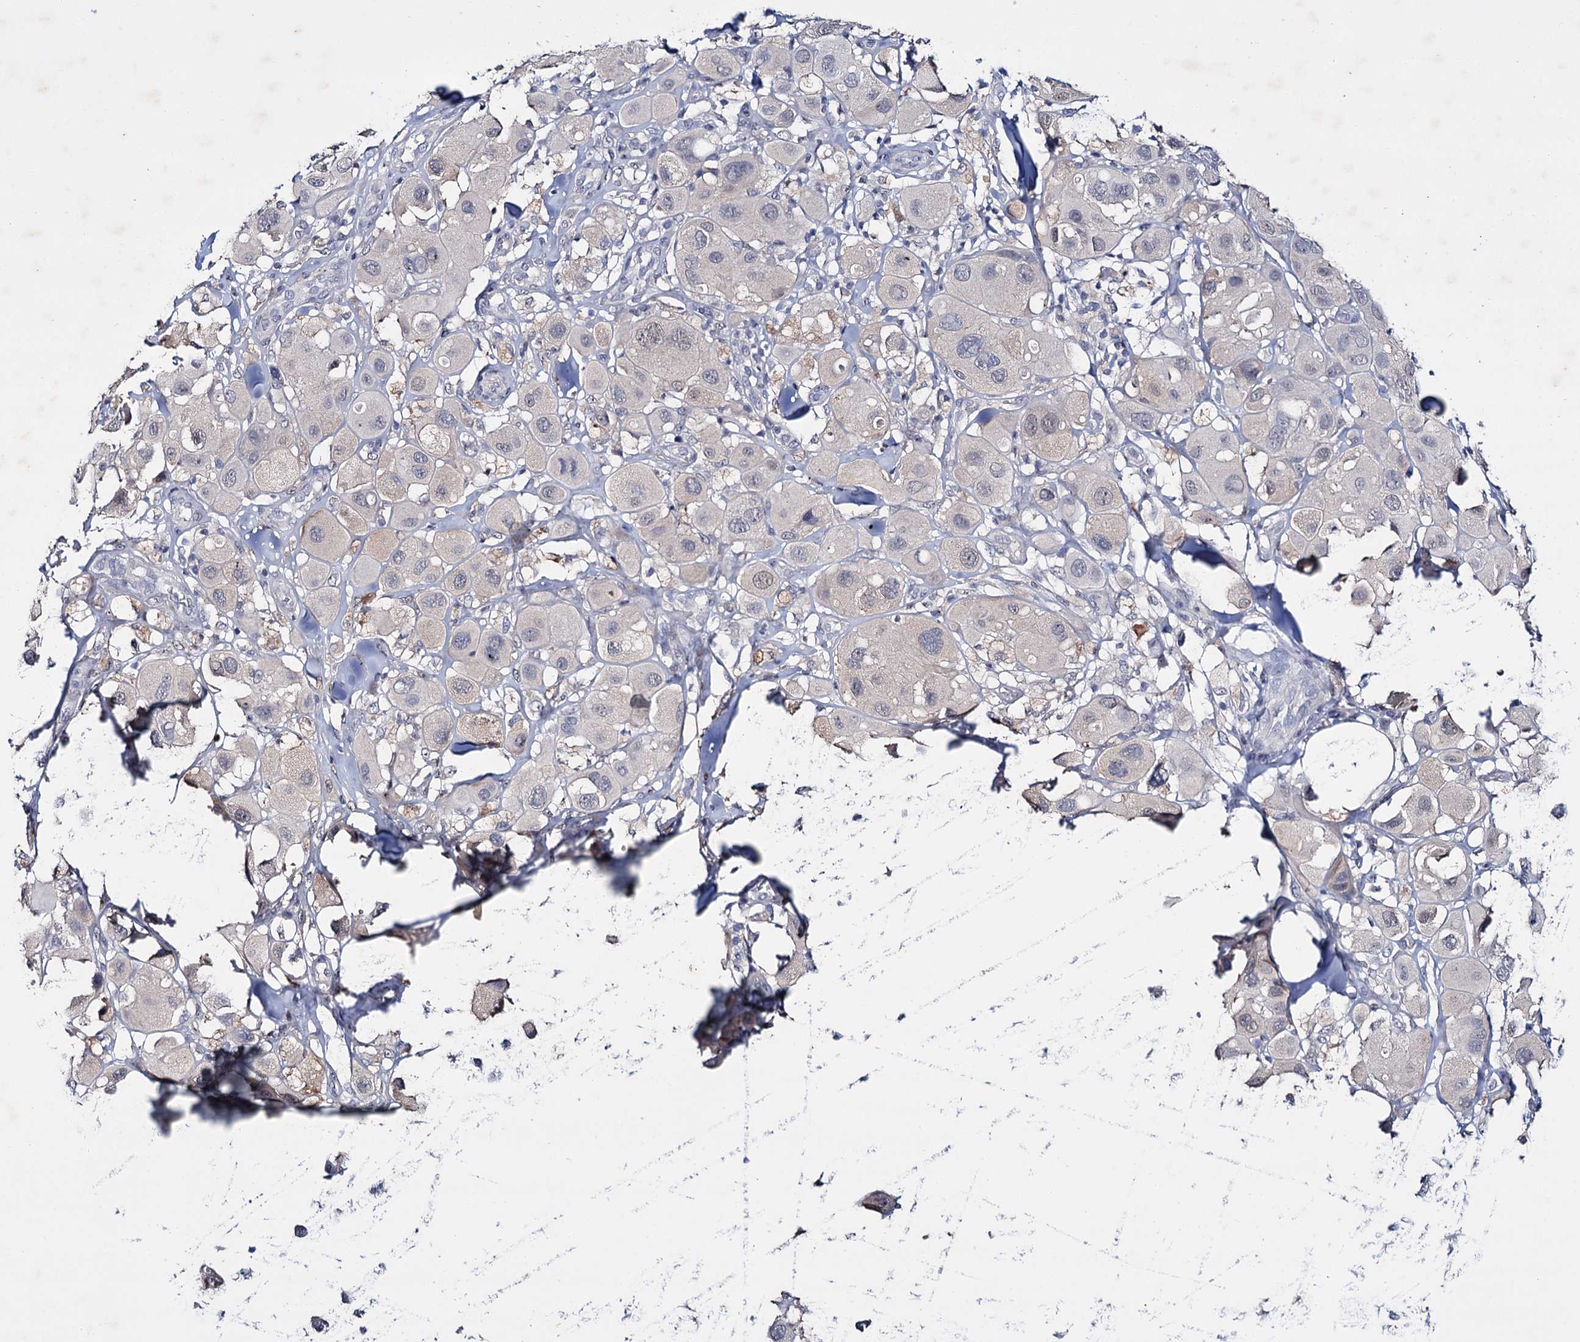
{"staining": {"intensity": "negative", "quantity": "none", "location": "none"}, "tissue": "melanoma", "cell_type": "Tumor cells", "image_type": "cancer", "snomed": [{"axis": "morphology", "description": "Malignant melanoma, Metastatic site"}, {"axis": "topography", "description": "Skin"}], "caption": "Malignant melanoma (metastatic site) was stained to show a protein in brown. There is no significant staining in tumor cells. (DAB IHC with hematoxylin counter stain).", "gene": "LYZL4", "patient": {"sex": "male", "age": 41}}